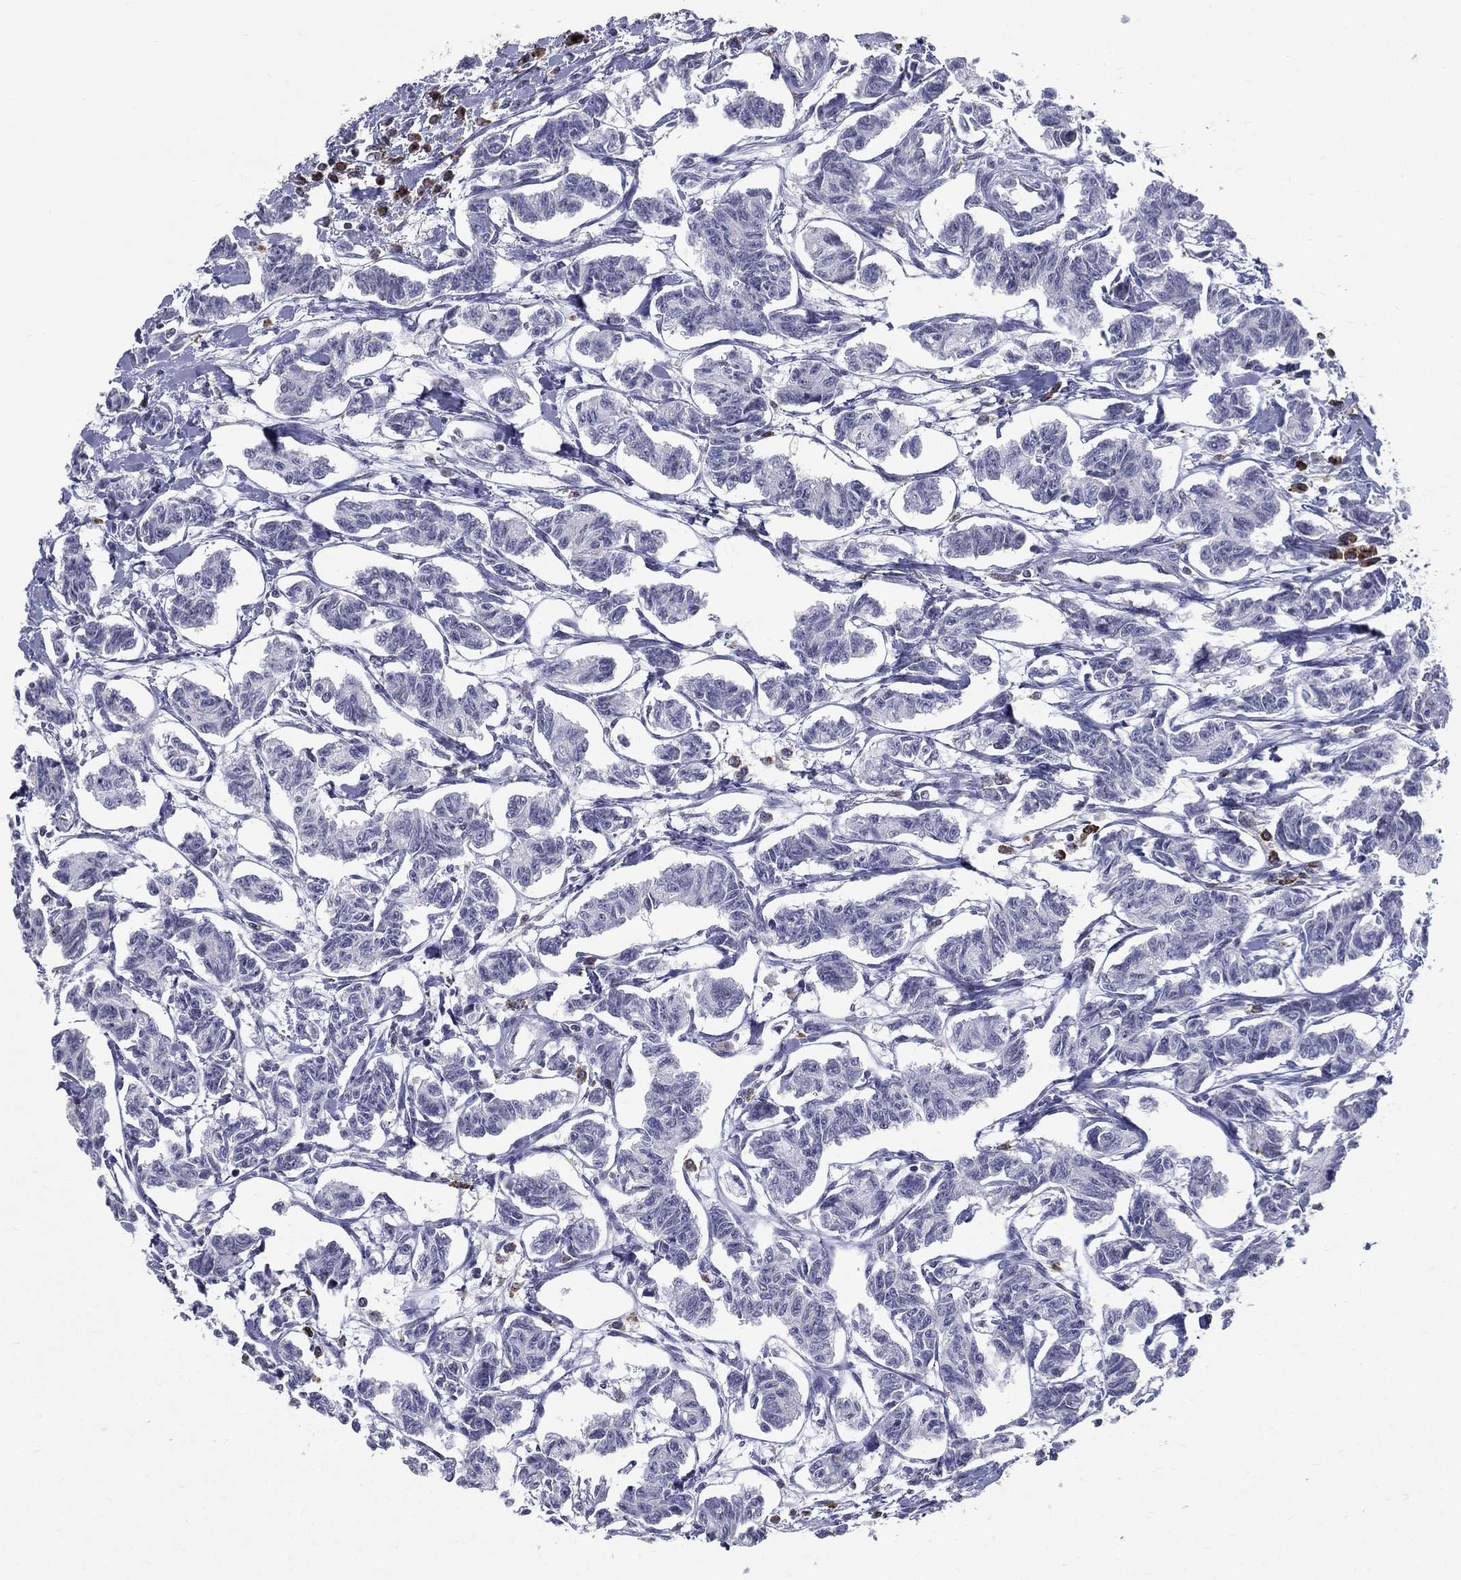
{"staining": {"intensity": "negative", "quantity": "none", "location": "none"}, "tissue": "carcinoid", "cell_type": "Tumor cells", "image_type": "cancer", "snomed": [{"axis": "morphology", "description": "Carcinoid, malignant, NOS"}, {"axis": "topography", "description": "Kidney"}], "caption": "IHC image of neoplastic tissue: carcinoid stained with DAB demonstrates no significant protein positivity in tumor cells.", "gene": "EVI2B", "patient": {"sex": "female", "age": 41}}